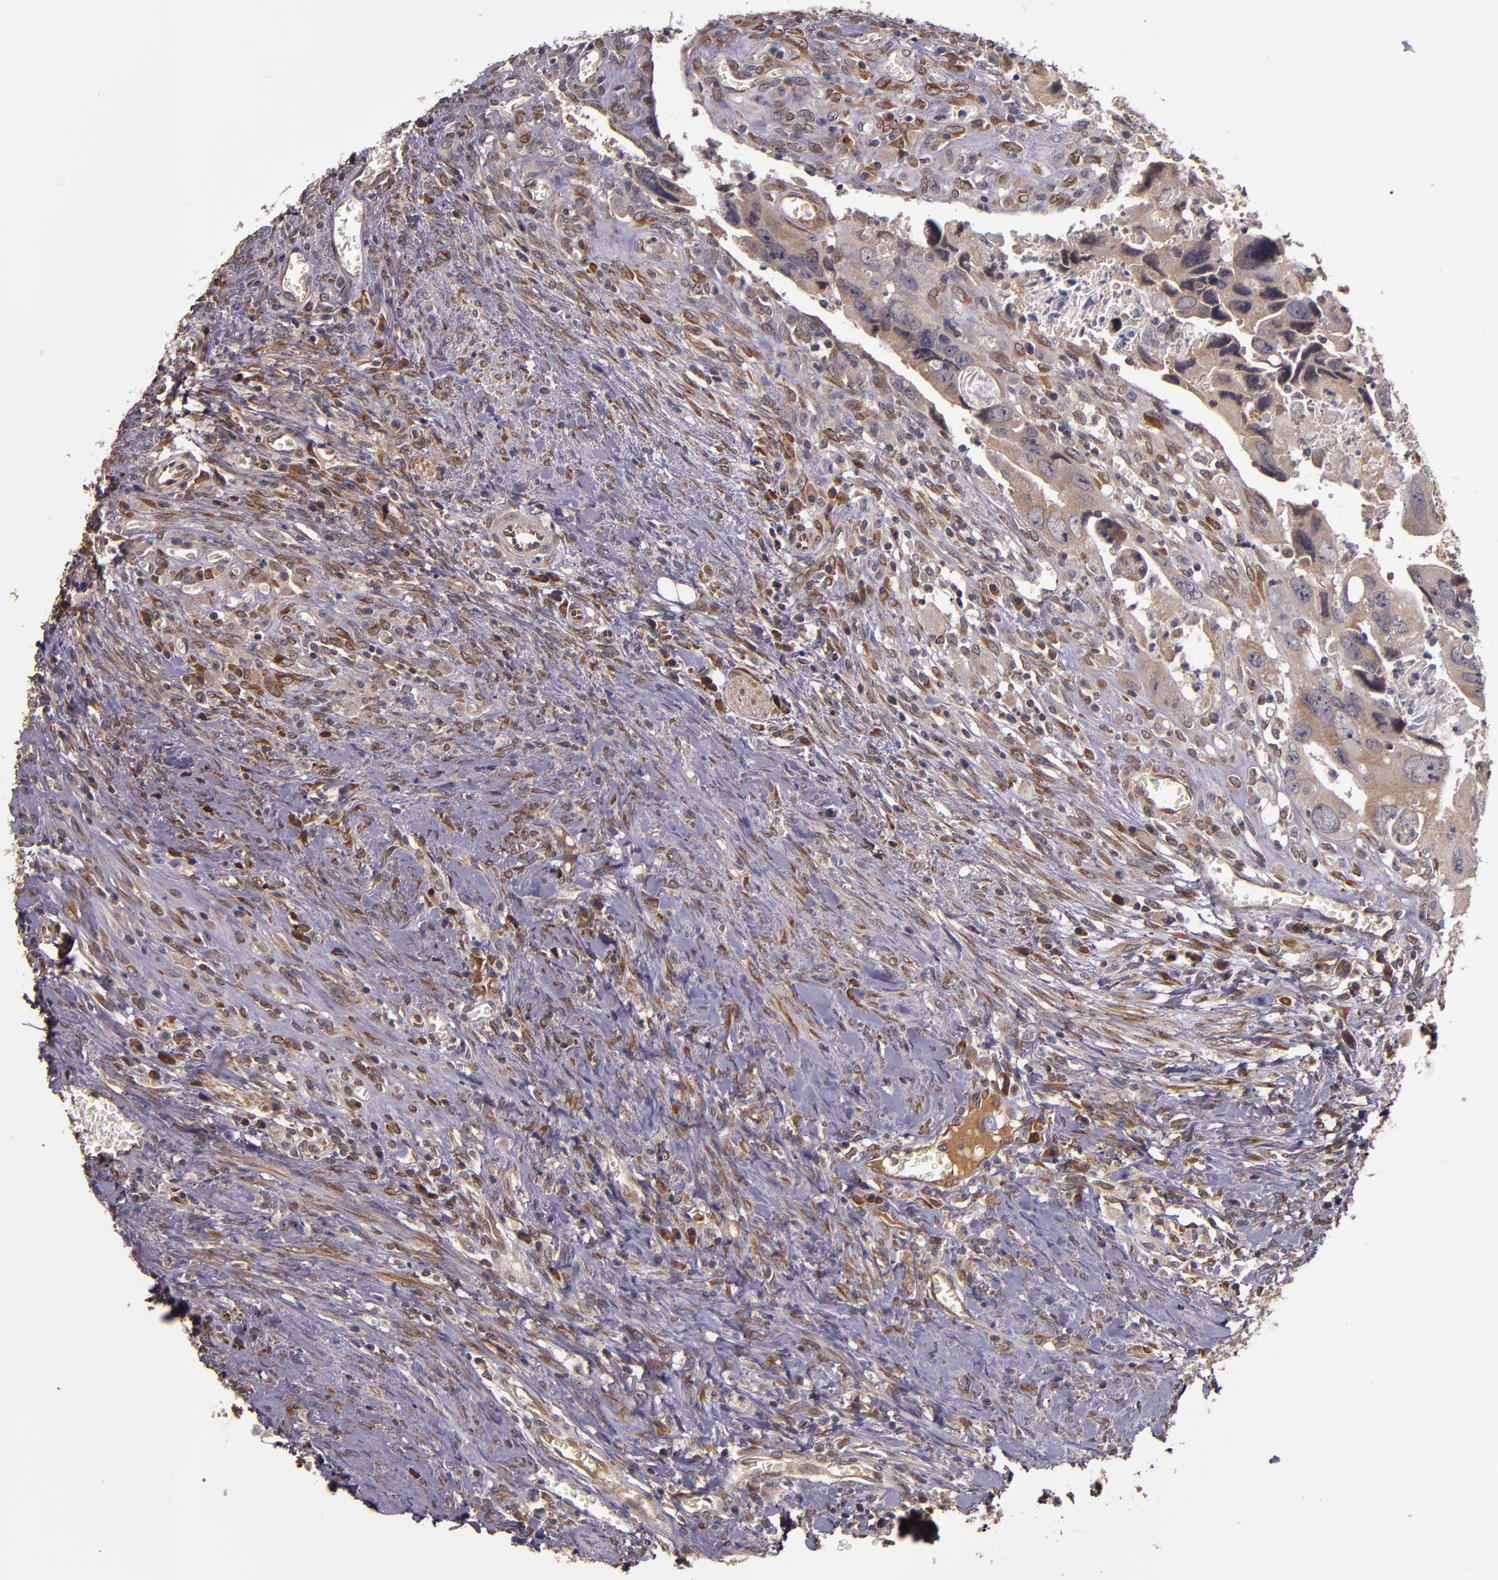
{"staining": {"intensity": "weak", "quantity": ">75%", "location": "cytoplasmic/membranous"}, "tissue": "colorectal cancer", "cell_type": "Tumor cells", "image_type": "cancer", "snomed": [{"axis": "morphology", "description": "Adenocarcinoma, NOS"}, {"axis": "topography", "description": "Rectum"}], "caption": "Protein expression analysis of human colorectal cancer reveals weak cytoplasmic/membranous expression in approximately >75% of tumor cells. (DAB (3,3'-diaminobenzidine) = brown stain, brightfield microscopy at high magnification).", "gene": "PRAF2", "patient": {"sex": "male", "age": 70}}